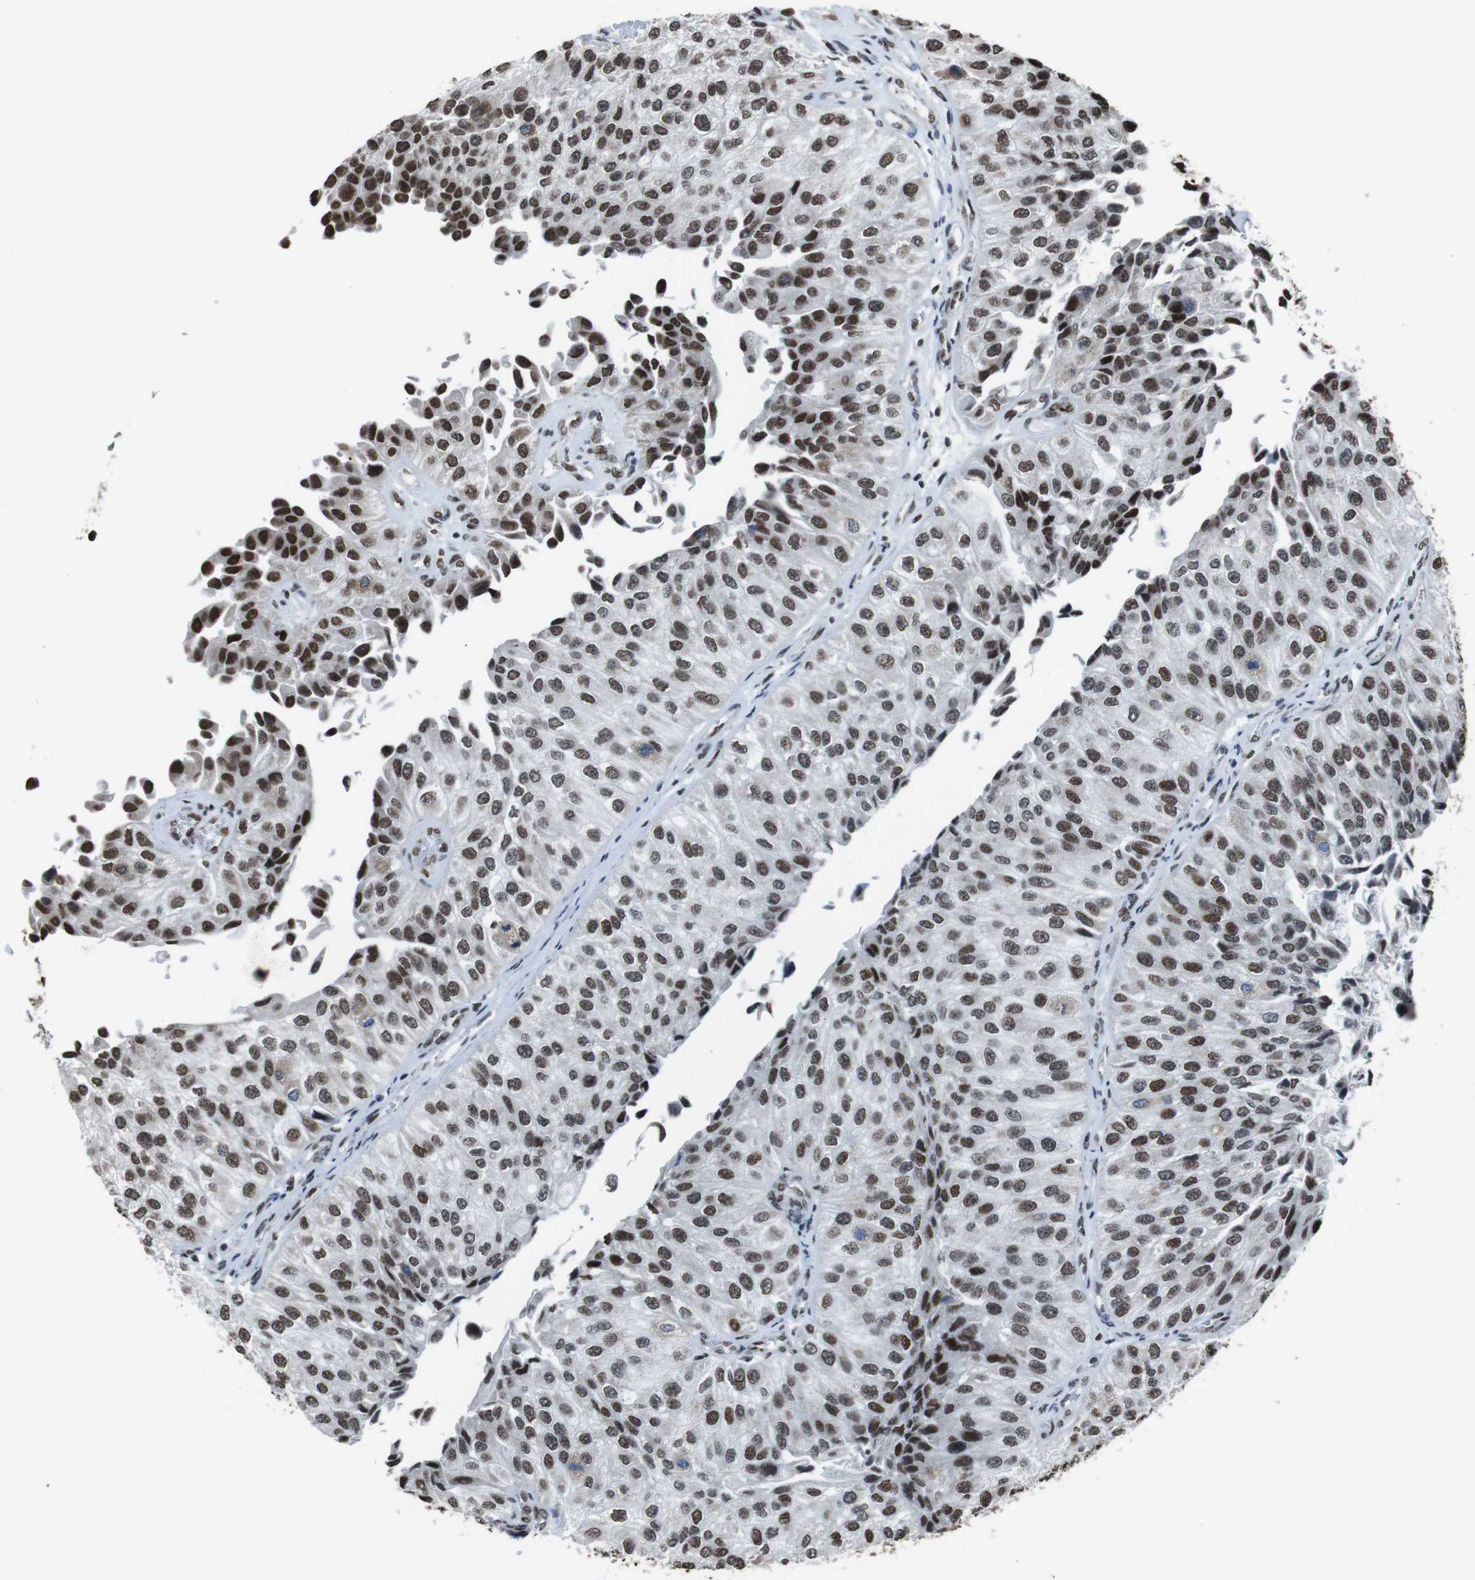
{"staining": {"intensity": "strong", "quantity": ">75%", "location": "nuclear"}, "tissue": "urothelial cancer", "cell_type": "Tumor cells", "image_type": "cancer", "snomed": [{"axis": "morphology", "description": "Urothelial carcinoma, High grade"}, {"axis": "topography", "description": "Kidney"}, {"axis": "topography", "description": "Urinary bladder"}], "caption": "Immunohistochemistry (IHC) histopathology image of neoplastic tissue: human urothelial cancer stained using immunohistochemistry reveals high levels of strong protein expression localized specifically in the nuclear of tumor cells, appearing as a nuclear brown color.", "gene": "ROMO1", "patient": {"sex": "male", "age": 77}}